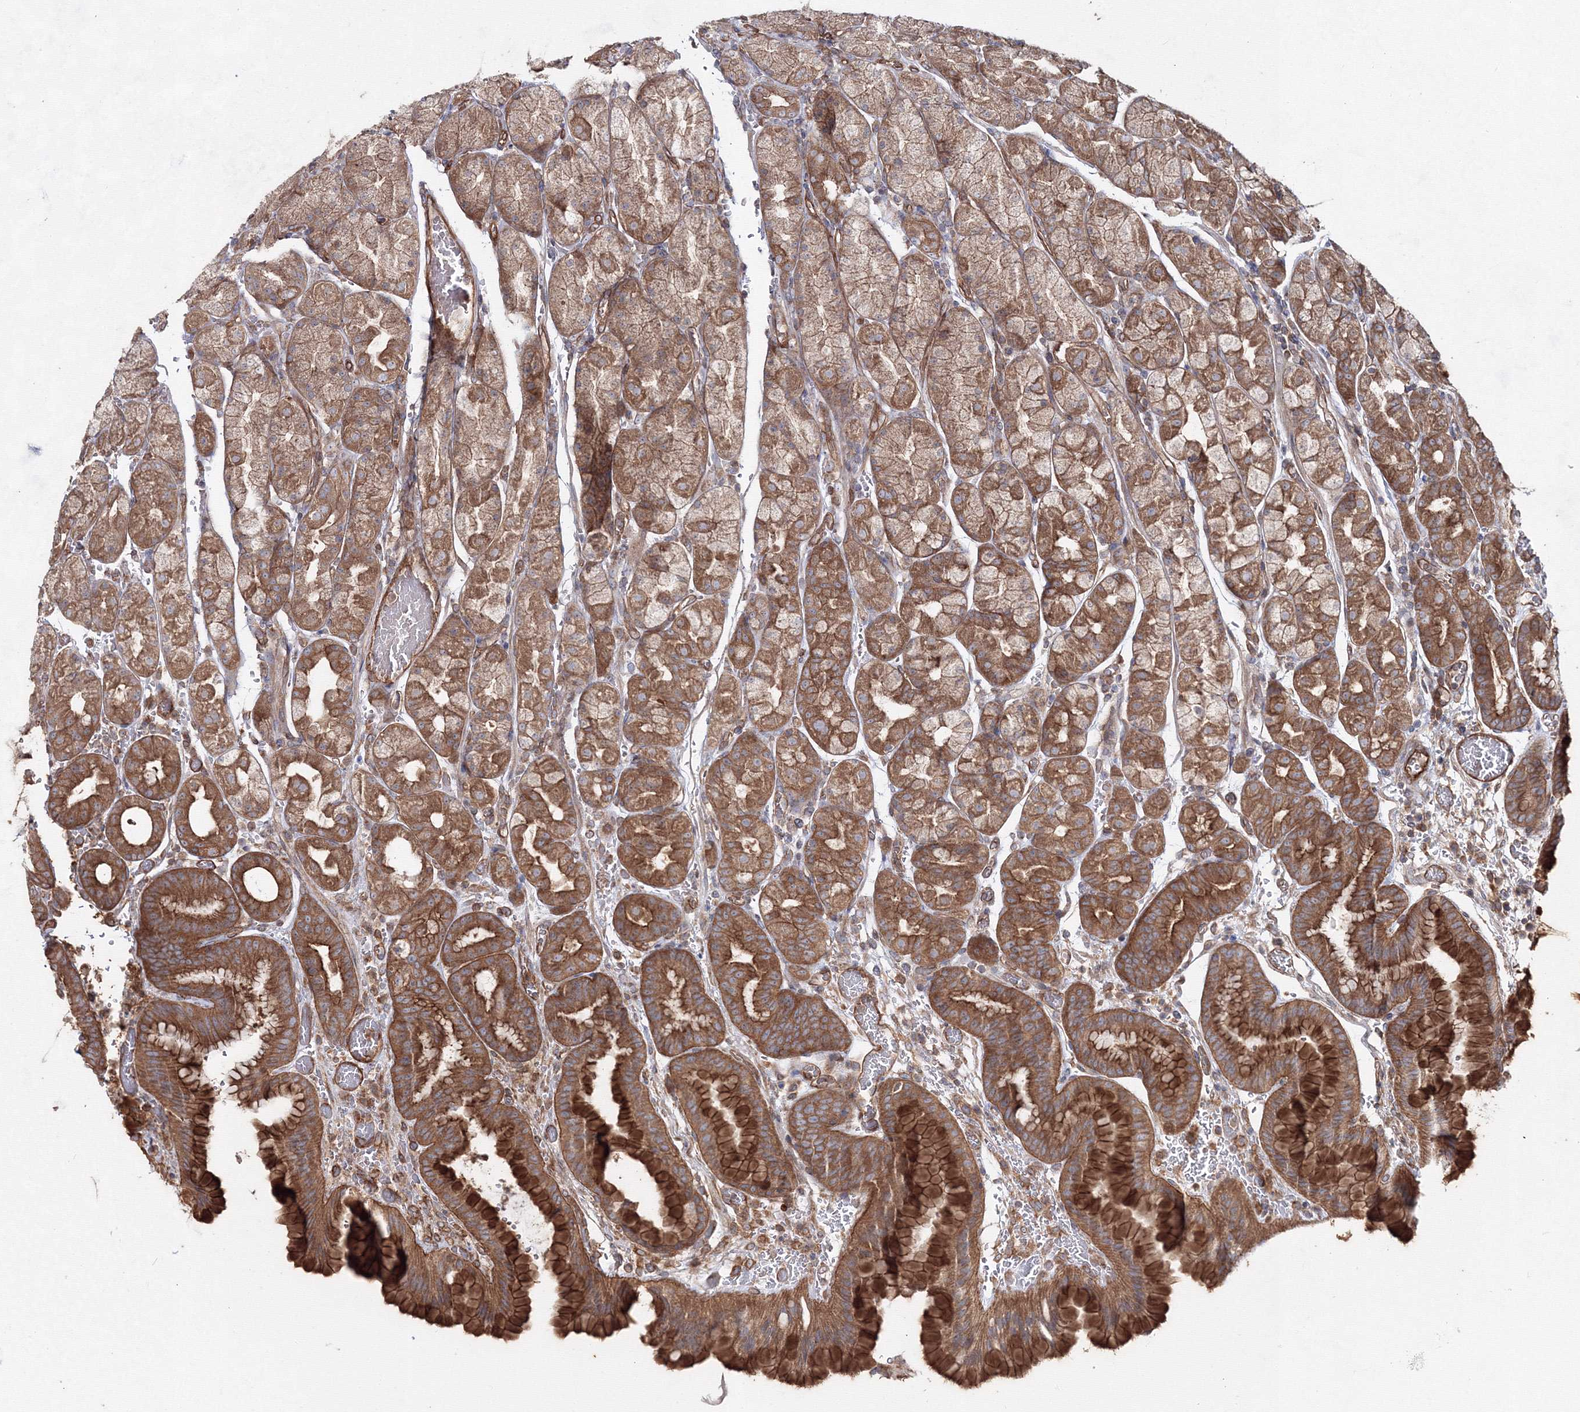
{"staining": {"intensity": "strong", "quantity": "25%-75%", "location": "cytoplasmic/membranous"}, "tissue": "stomach", "cell_type": "Glandular cells", "image_type": "normal", "snomed": [{"axis": "morphology", "description": "Normal tissue, NOS"}, {"axis": "morphology", "description": "Carcinoid, malignant, NOS"}, {"axis": "topography", "description": "Stomach, upper"}], "caption": "IHC of normal human stomach displays high levels of strong cytoplasmic/membranous positivity in about 25%-75% of glandular cells. The protein is stained brown, and the nuclei are stained in blue (DAB IHC with brightfield microscopy, high magnification).", "gene": "EXOC6", "patient": {"sex": "male", "age": 39}}